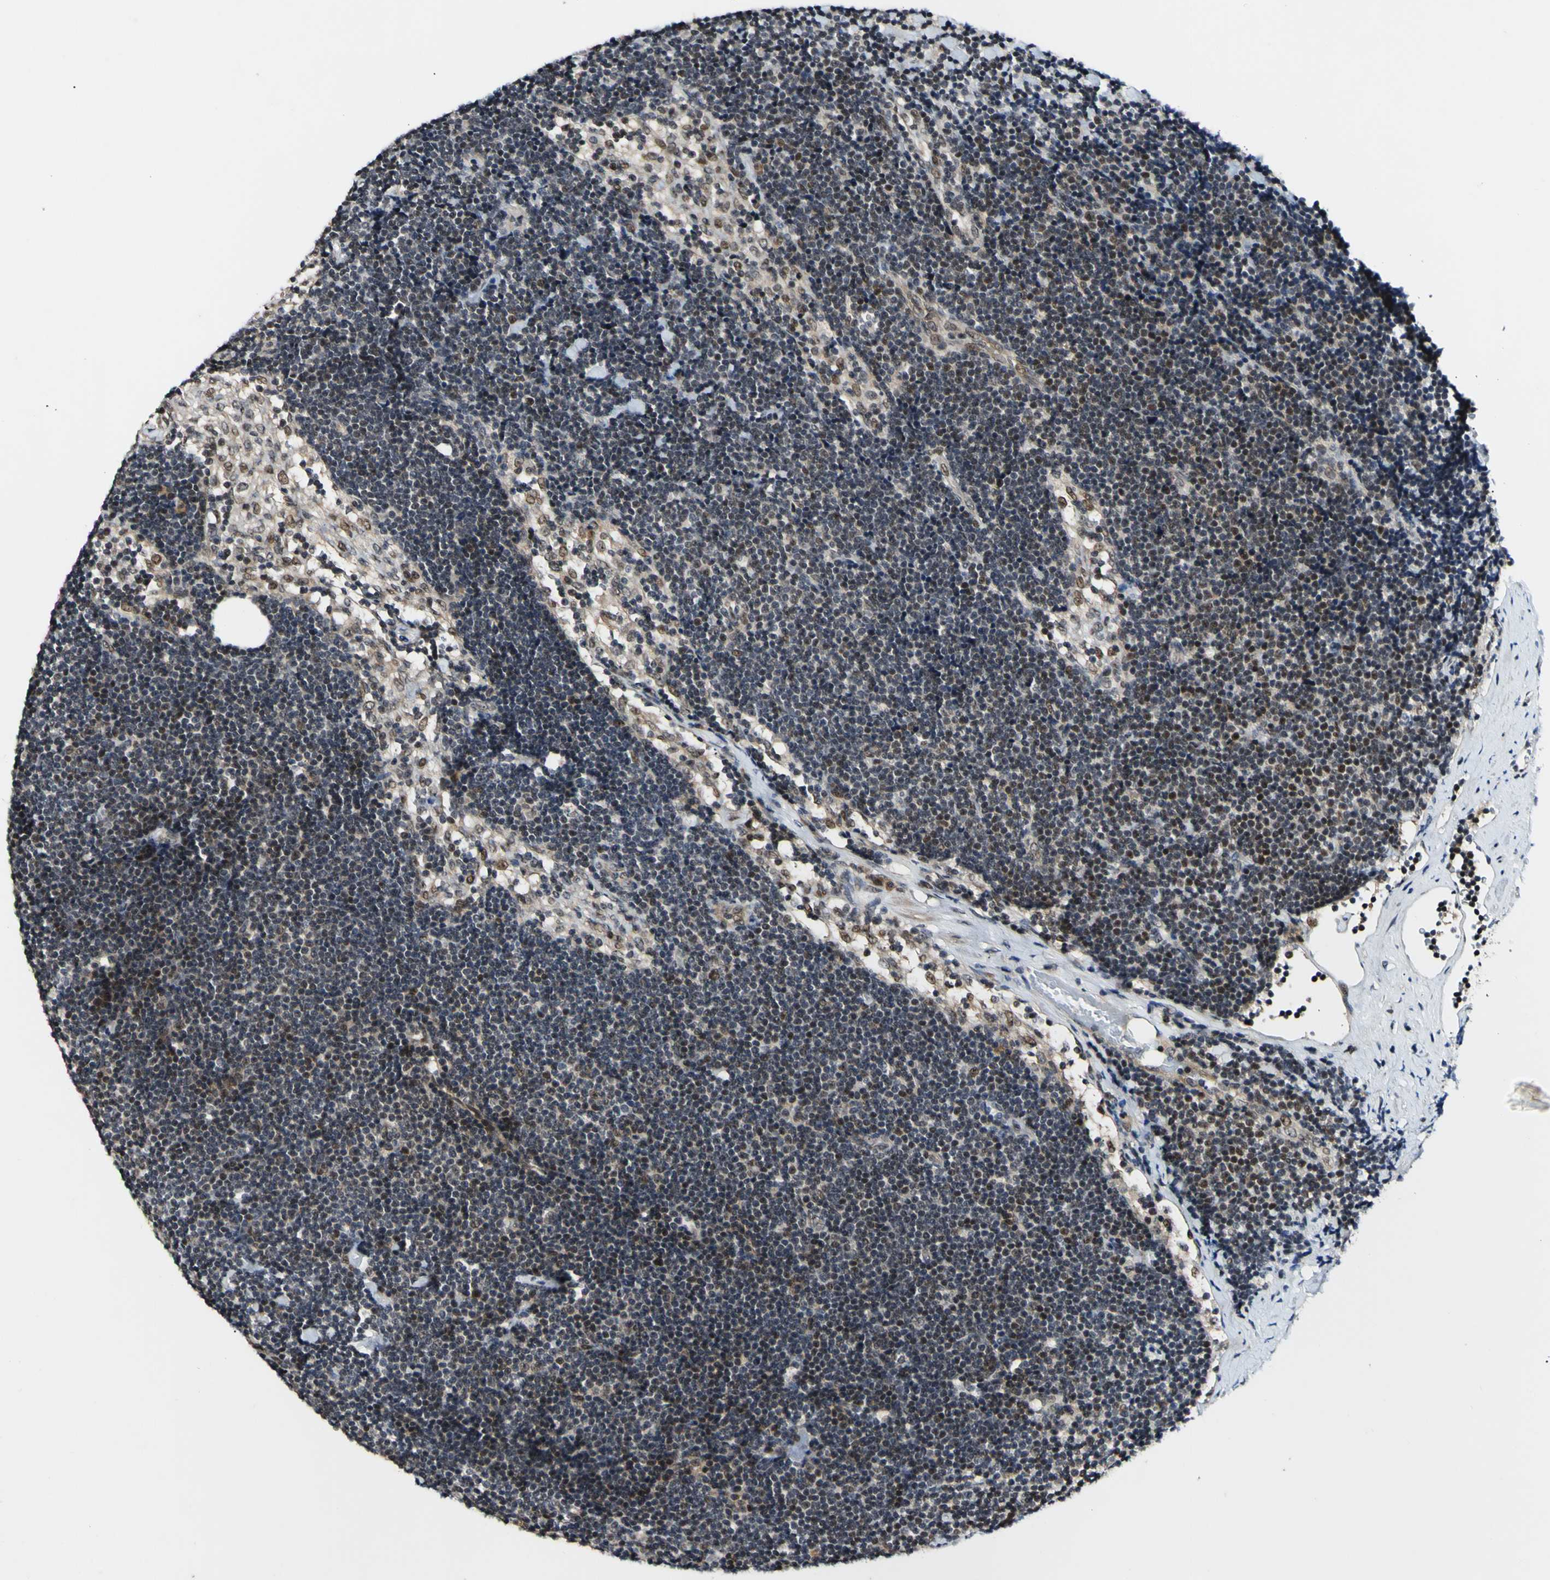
{"staining": {"intensity": "moderate", "quantity": "25%-75%", "location": "nuclear"}, "tissue": "lymph node", "cell_type": "Germinal center cells", "image_type": "normal", "snomed": [{"axis": "morphology", "description": "Normal tissue, NOS"}, {"axis": "topography", "description": "Lymph node"}], "caption": "Protein staining shows moderate nuclear expression in approximately 25%-75% of germinal center cells in normal lymph node. The staining was performed using DAB, with brown indicating positive protein expression. Nuclei are stained blue with hematoxylin.", "gene": "POLR2F", "patient": {"sex": "male", "age": 63}}